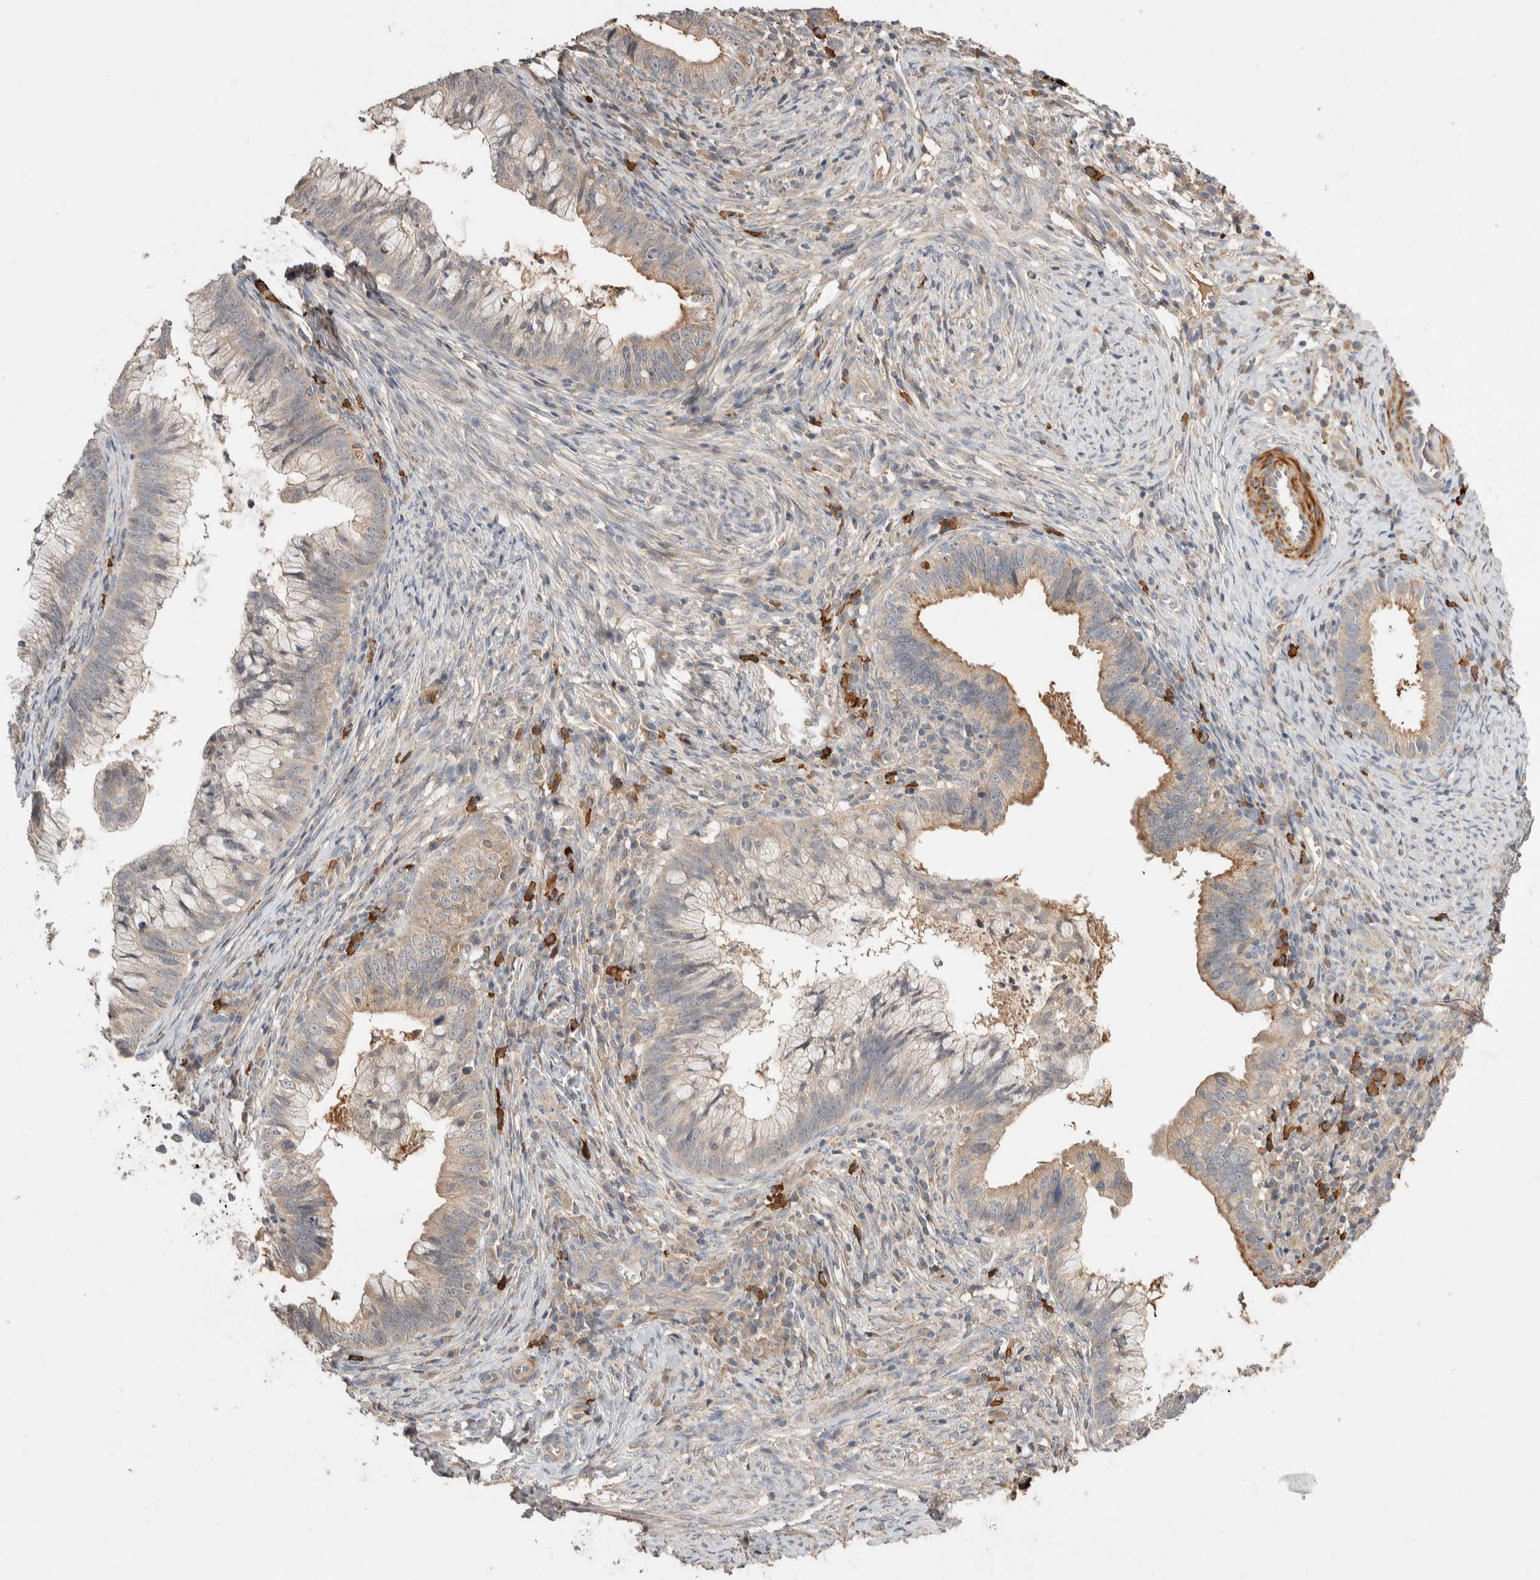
{"staining": {"intensity": "moderate", "quantity": "25%-75%", "location": "cytoplasmic/membranous"}, "tissue": "cervical cancer", "cell_type": "Tumor cells", "image_type": "cancer", "snomed": [{"axis": "morphology", "description": "Adenocarcinoma, NOS"}, {"axis": "topography", "description": "Cervix"}], "caption": "Human cervical cancer (adenocarcinoma) stained with a protein marker shows moderate staining in tumor cells.", "gene": "WDR91", "patient": {"sex": "female", "age": 36}}